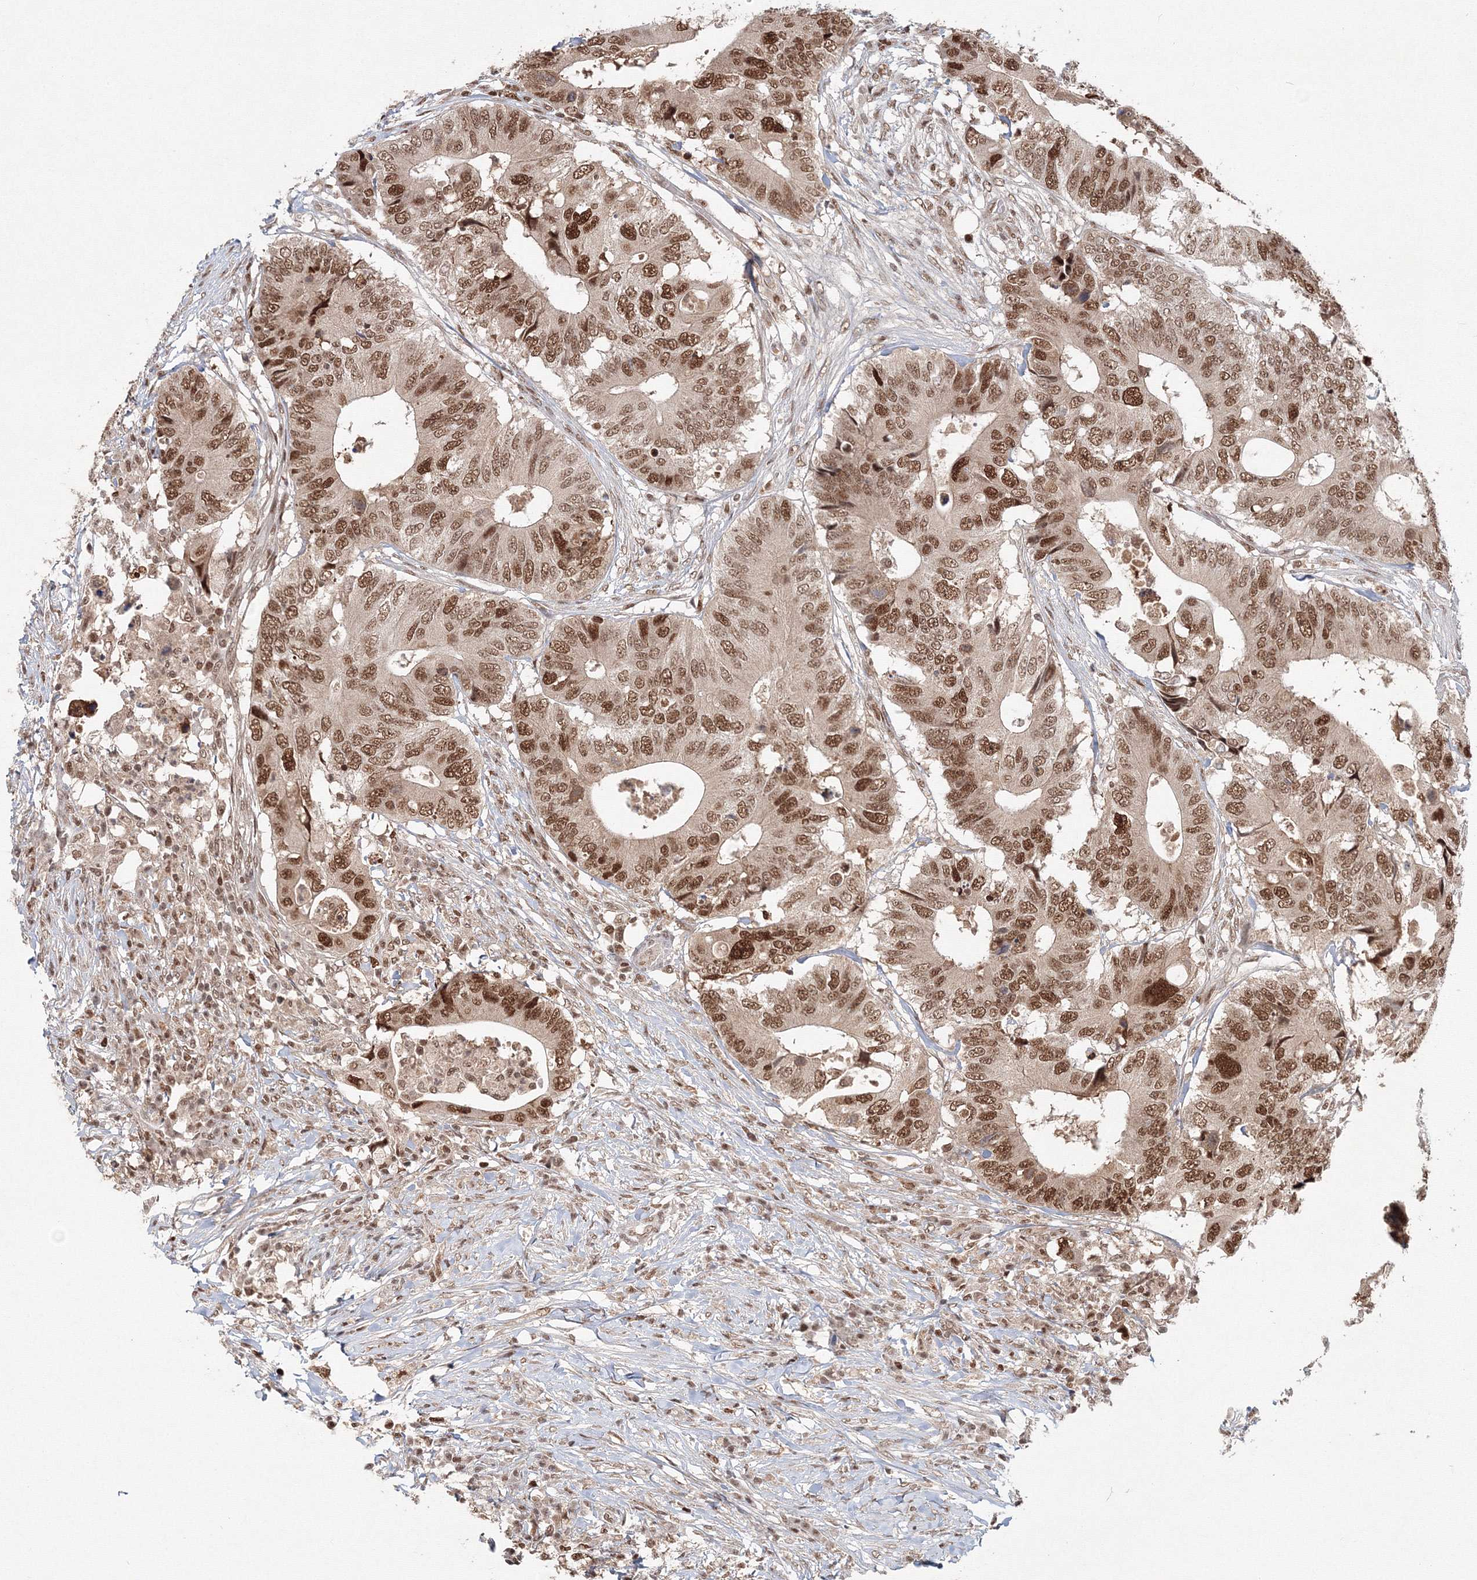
{"staining": {"intensity": "strong", "quantity": ">75%", "location": "nuclear"}, "tissue": "colorectal cancer", "cell_type": "Tumor cells", "image_type": "cancer", "snomed": [{"axis": "morphology", "description": "Adenocarcinoma, NOS"}, {"axis": "topography", "description": "Colon"}], "caption": "High-magnification brightfield microscopy of colorectal cancer (adenocarcinoma) stained with DAB (brown) and counterstained with hematoxylin (blue). tumor cells exhibit strong nuclear positivity is present in about>75% of cells.", "gene": "IWS1", "patient": {"sex": "male", "age": 71}}